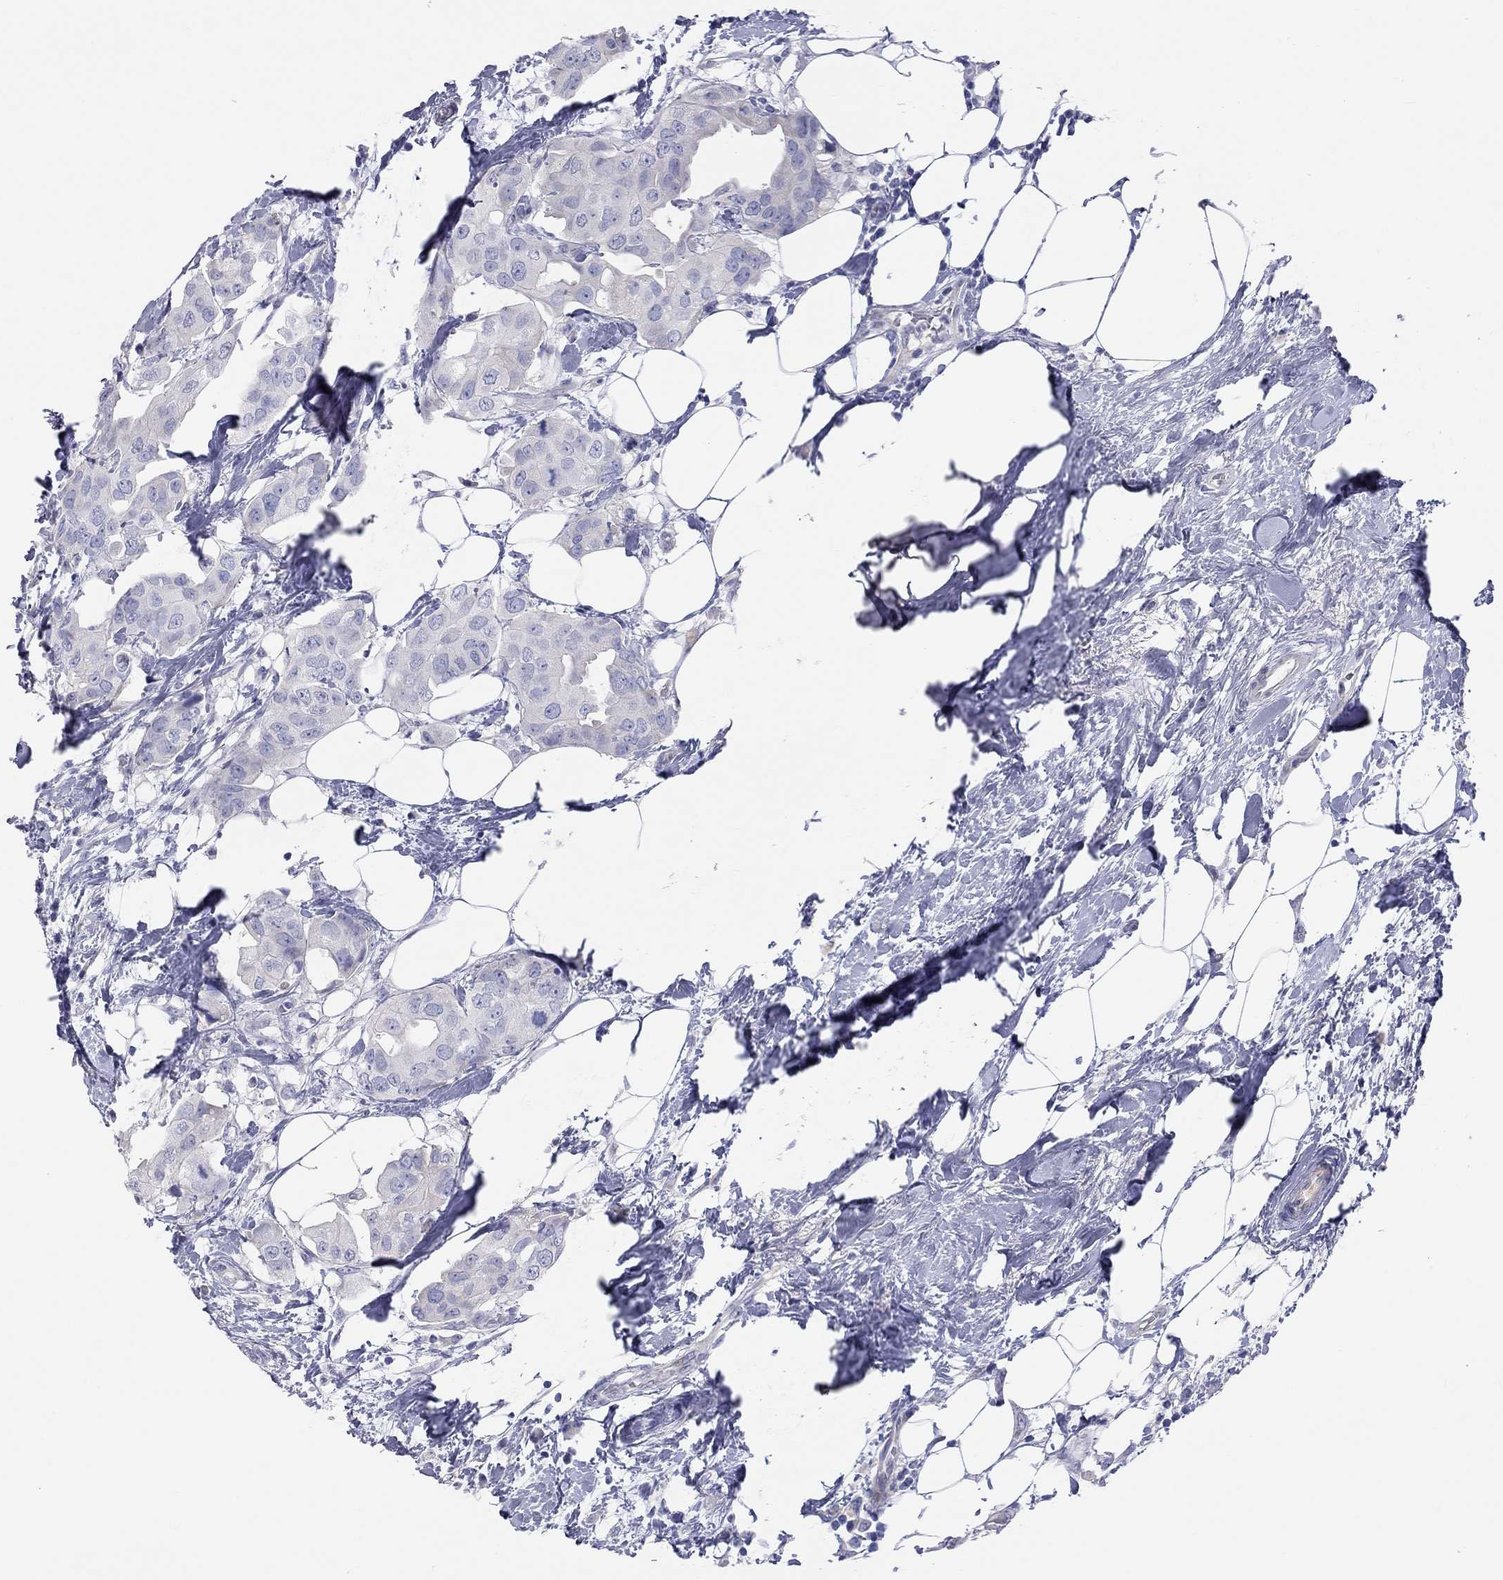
{"staining": {"intensity": "negative", "quantity": "none", "location": "none"}, "tissue": "breast cancer", "cell_type": "Tumor cells", "image_type": "cancer", "snomed": [{"axis": "morphology", "description": "Normal tissue, NOS"}, {"axis": "morphology", "description": "Duct carcinoma"}, {"axis": "topography", "description": "Breast"}], "caption": "The photomicrograph shows no staining of tumor cells in breast cancer.", "gene": "ST7L", "patient": {"sex": "female", "age": 40}}